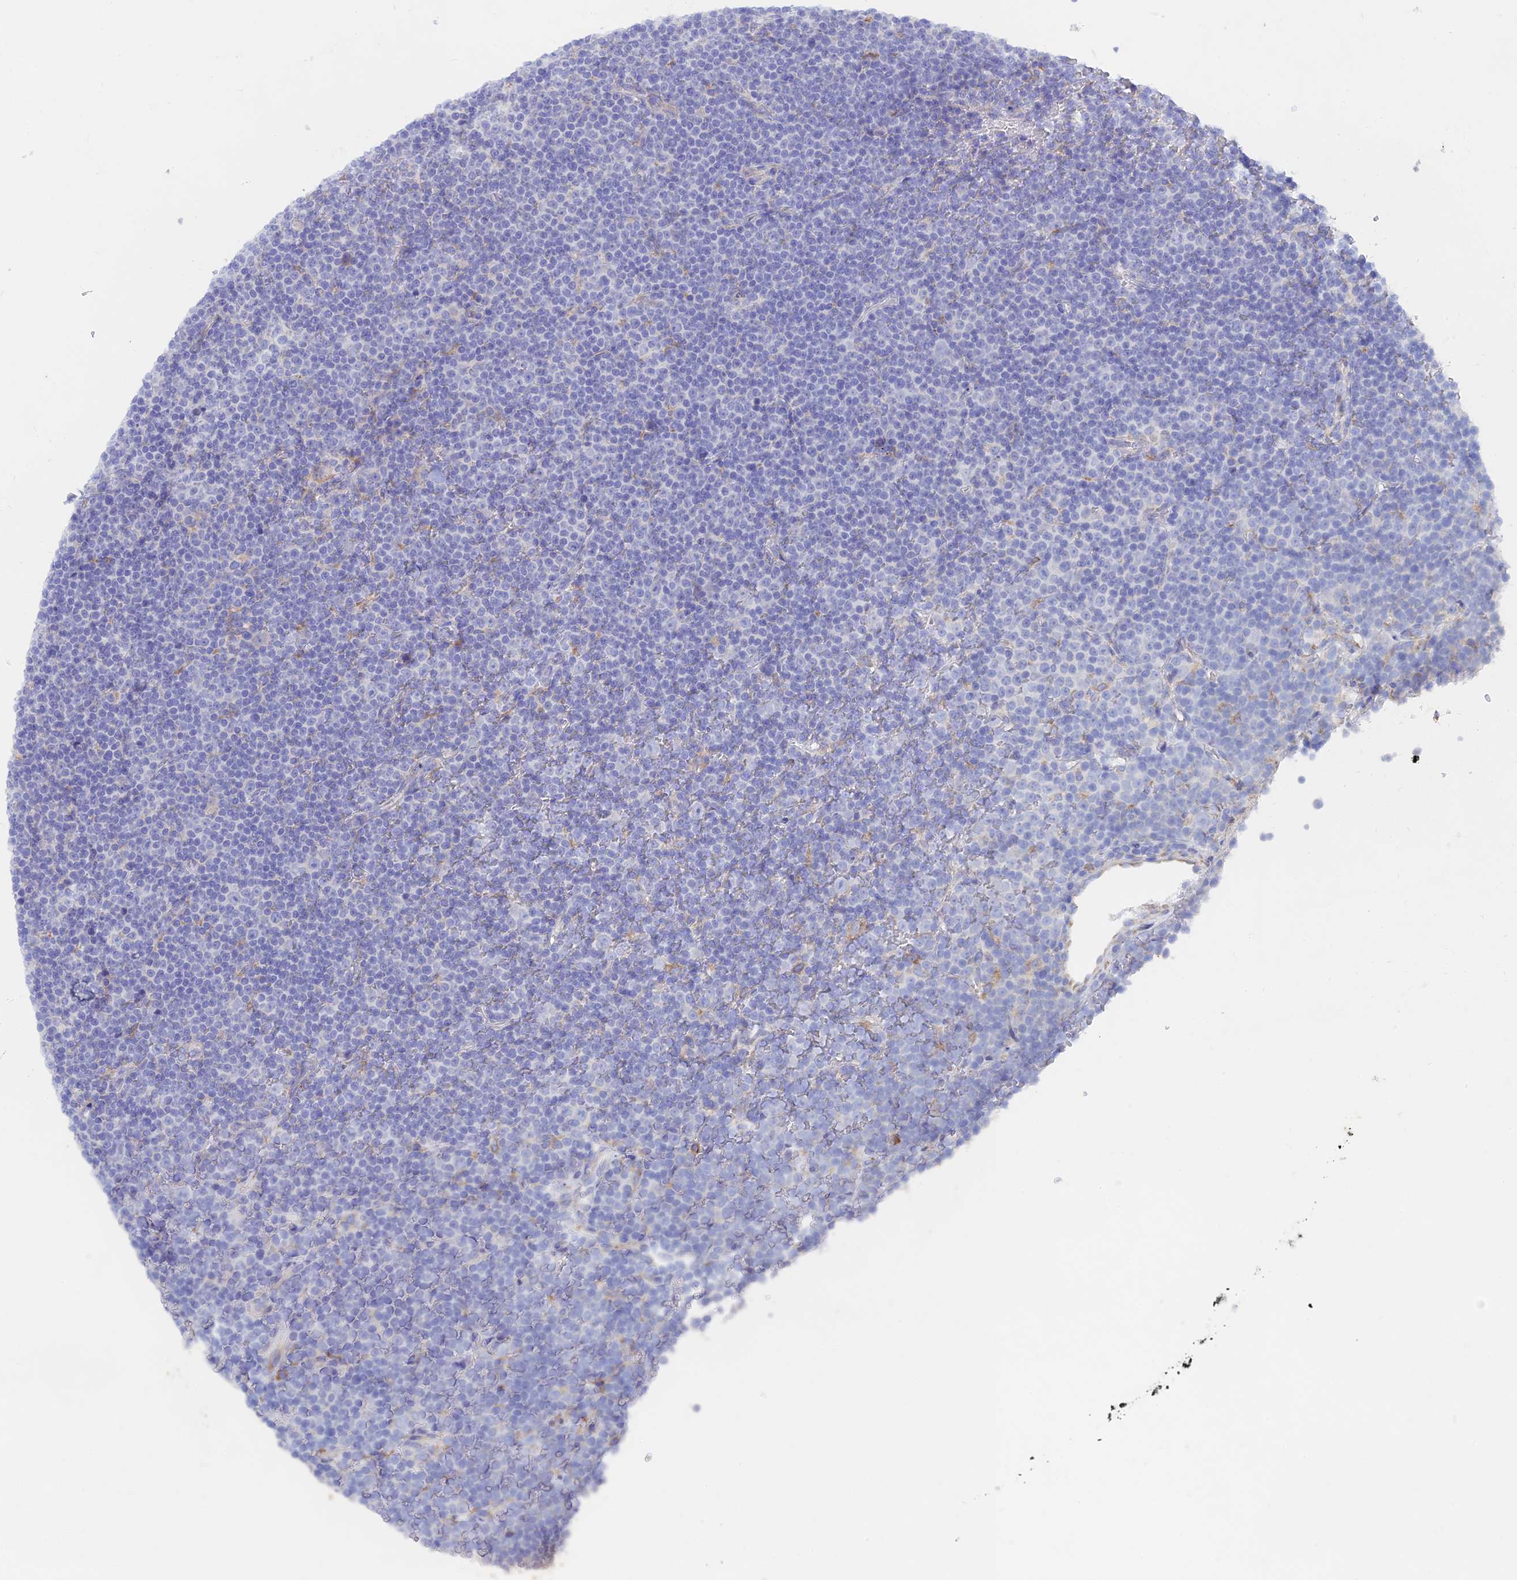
{"staining": {"intensity": "negative", "quantity": "none", "location": "none"}, "tissue": "lymphoma", "cell_type": "Tumor cells", "image_type": "cancer", "snomed": [{"axis": "morphology", "description": "Malignant lymphoma, non-Hodgkin's type, Low grade"}, {"axis": "topography", "description": "Lymph node"}], "caption": "Protein analysis of lymphoma exhibits no significant staining in tumor cells.", "gene": "WDR35", "patient": {"sex": "female", "age": 67}}